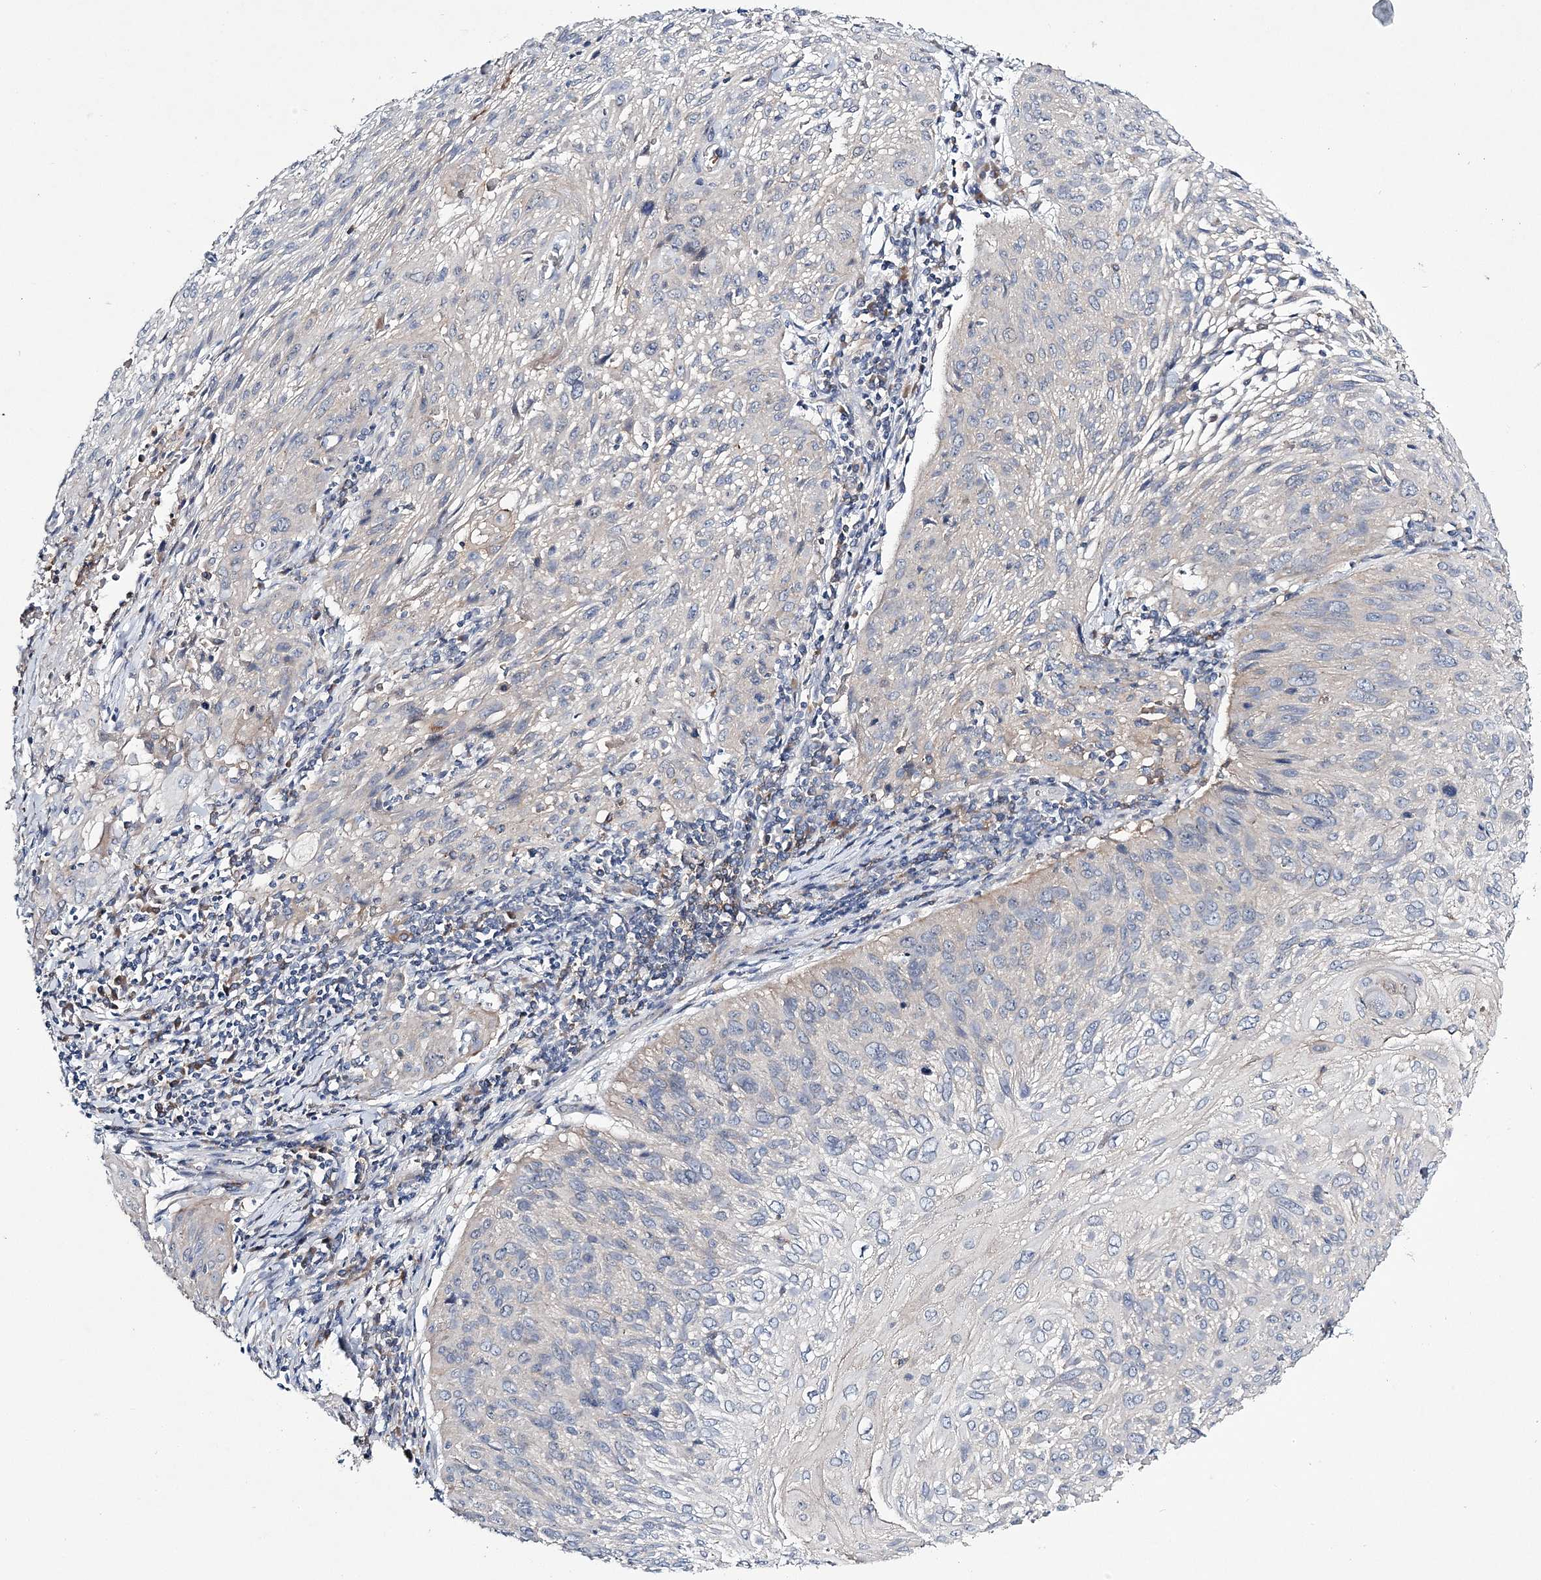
{"staining": {"intensity": "negative", "quantity": "none", "location": "none"}, "tissue": "cervical cancer", "cell_type": "Tumor cells", "image_type": "cancer", "snomed": [{"axis": "morphology", "description": "Squamous cell carcinoma, NOS"}, {"axis": "topography", "description": "Cervix"}], "caption": "Immunohistochemistry (IHC) of squamous cell carcinoma (cervical) exhibits no staining in tumor cells.", "gene": "ATP11B", "patient": {"sex": "female", "age": 51}}